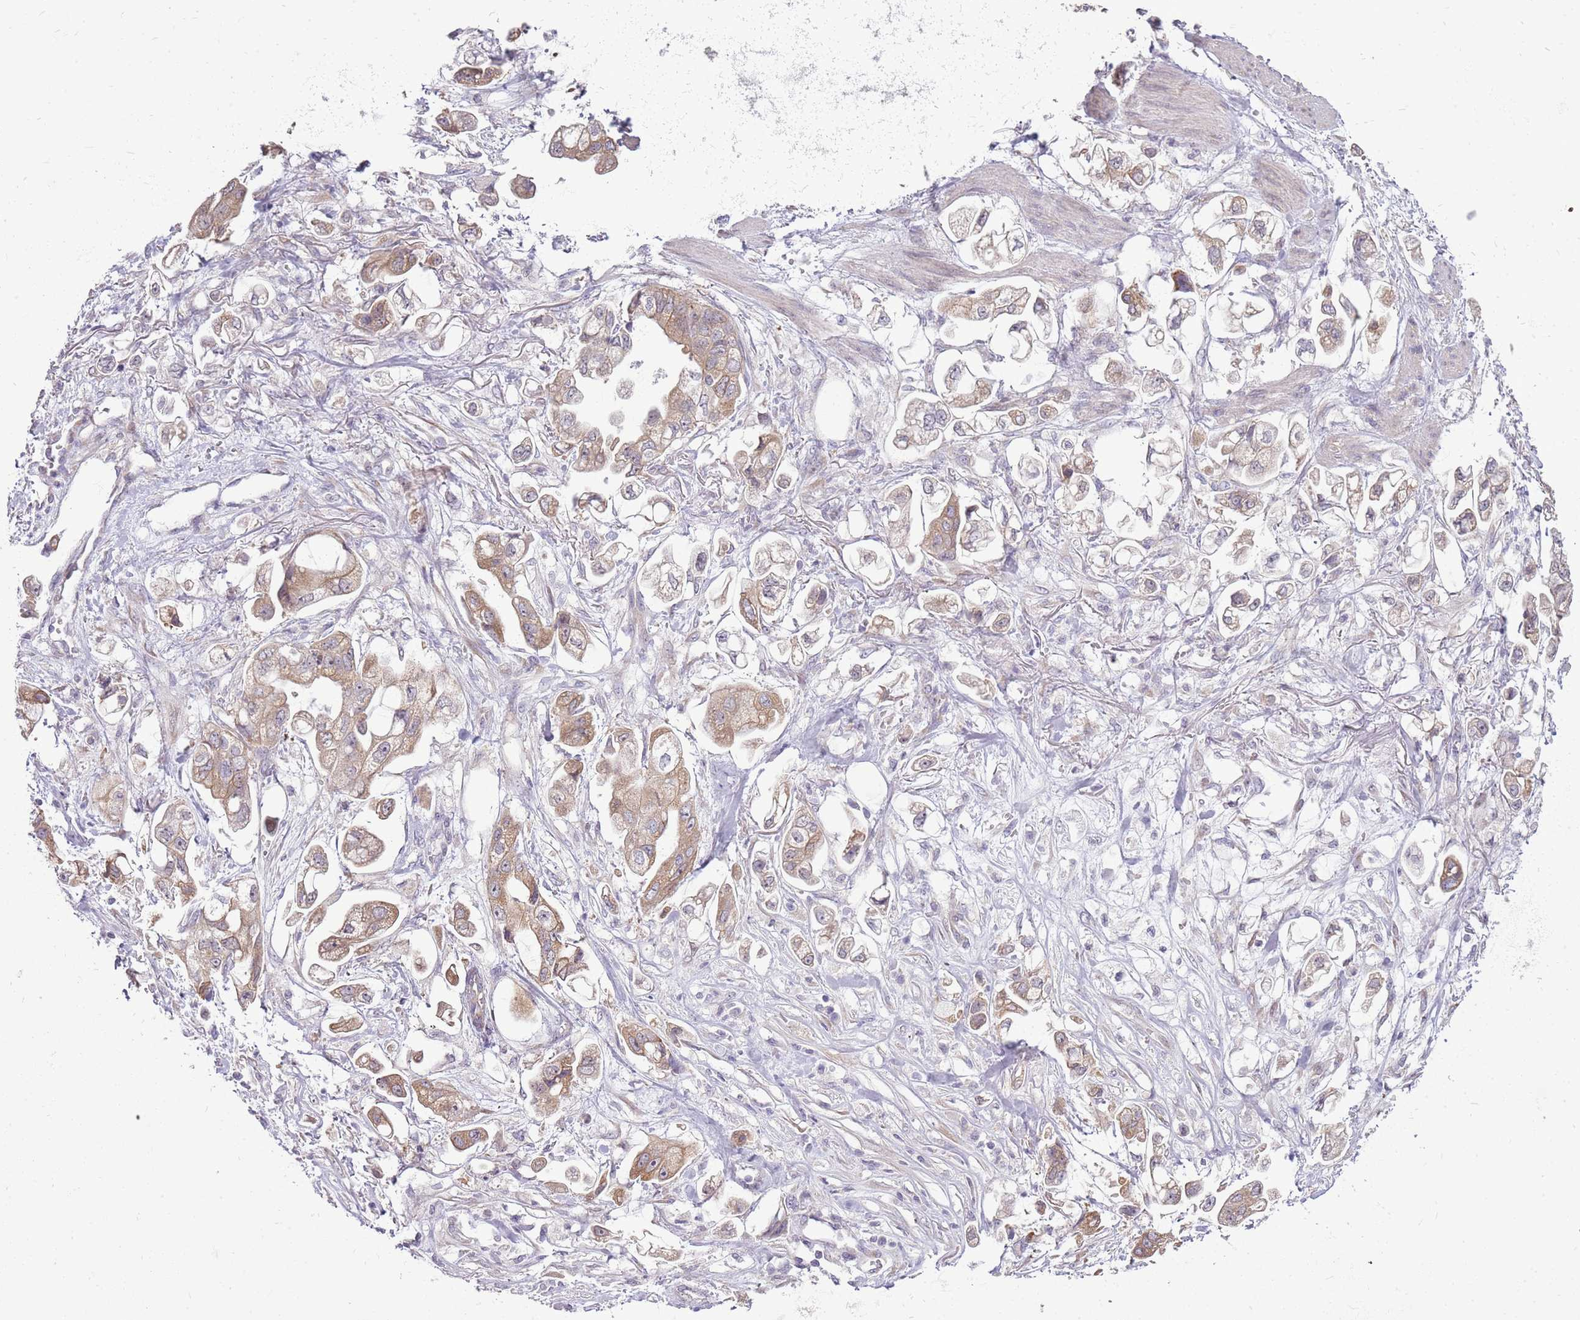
{"staining": {"intensity": "moderate", "quantity": ">75%", "location": "cytoplasmic/membranous"}, "tissue": "stomach cancer", "cell_type": "Tumor cells", "image_type": "cancer", "snomed": [{"axis": "morphology", "description": "Adenocarcinoma, NOS"}, {"axis": "topography", "description": "Stomach"}], "caption": "Immunohistochemical staining of human stomach adenocarcinoma displays medium levels of moderate cytoplasmic/membranous positivity in approximately >75% of tumor cells.", "gene": "UGGT2", "patient": {"sex": "male", "age": 62}}